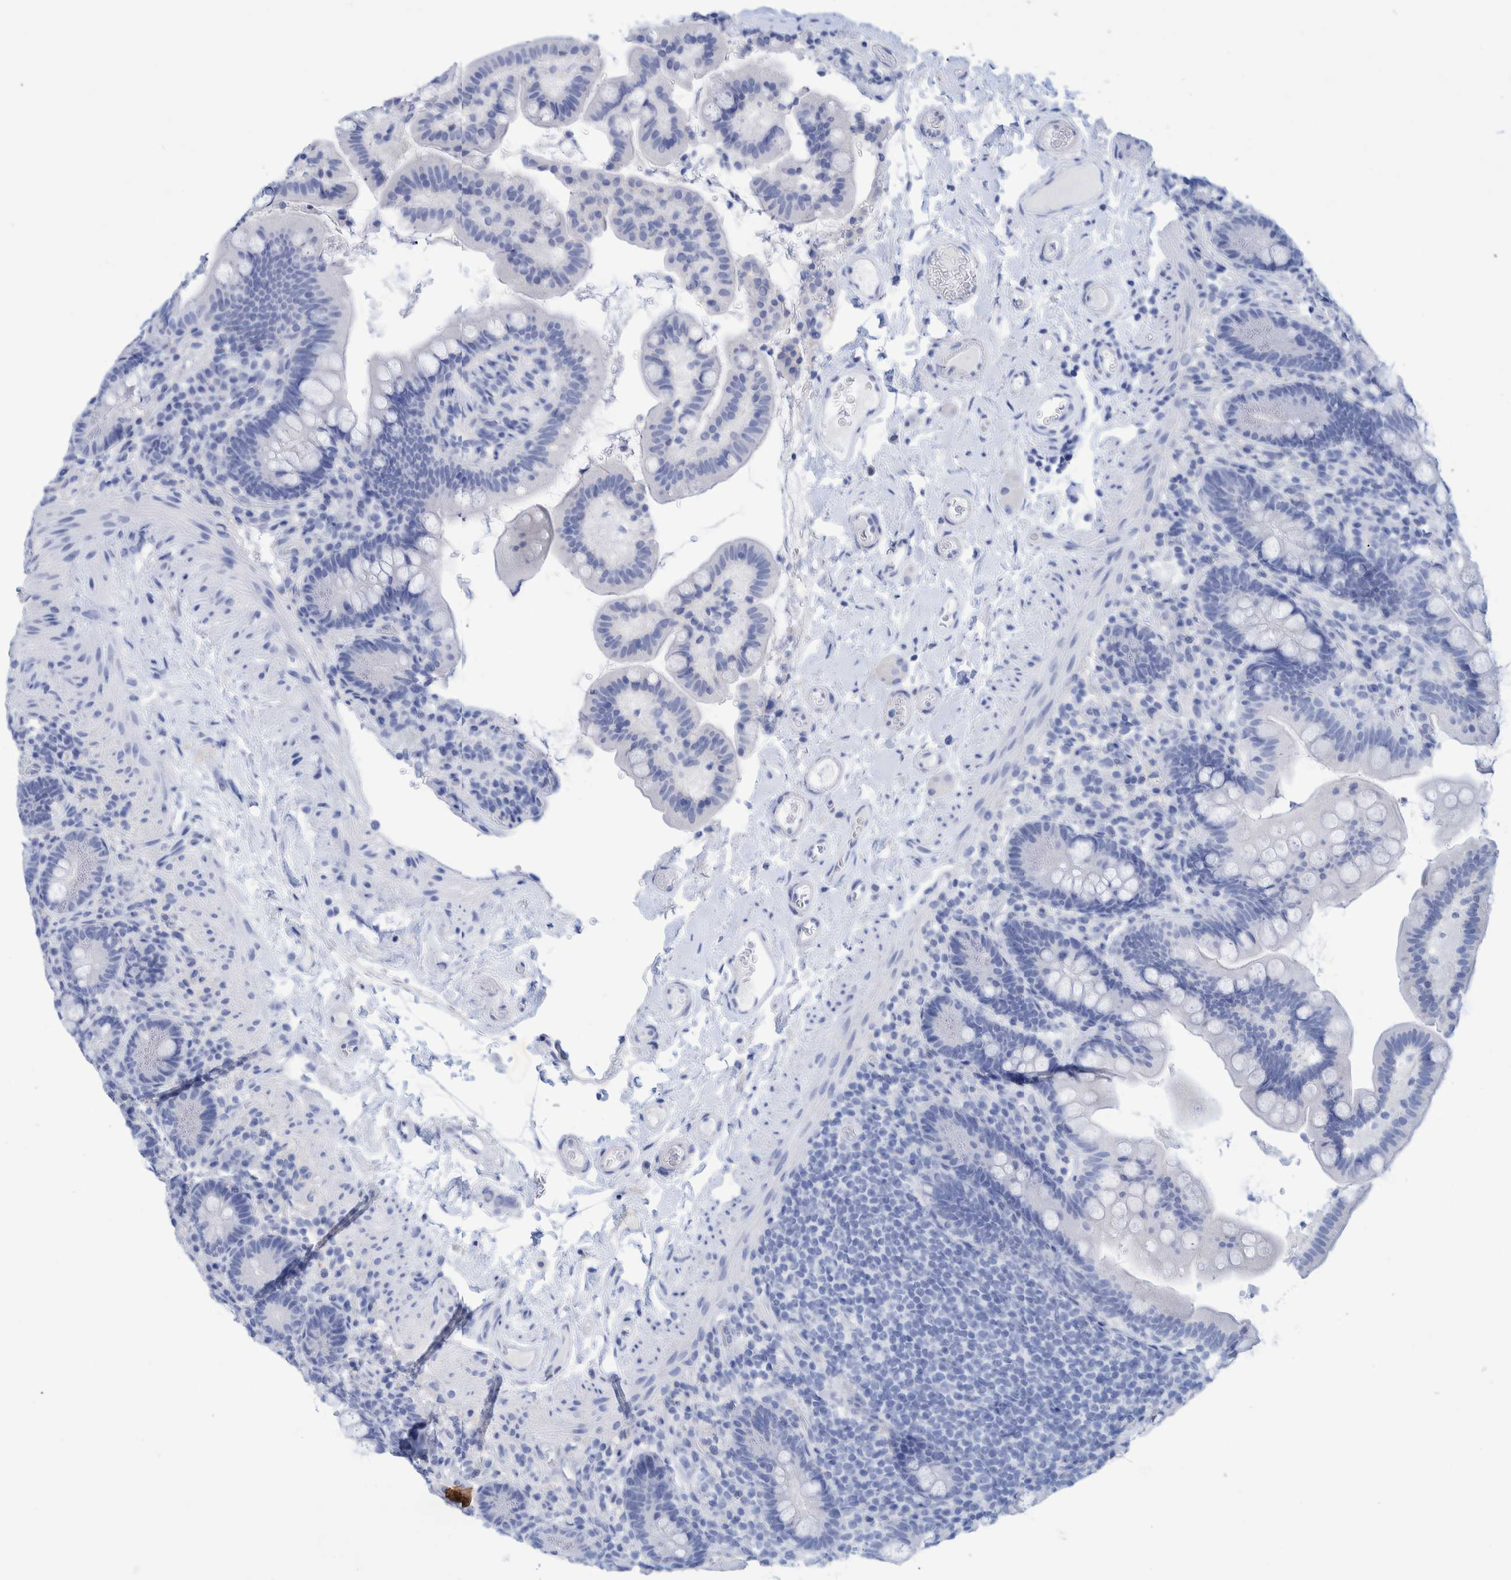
{"staining": {"intensity": "negative", "quantity": "none", "location": "none"}, "tissue": "colon", "cell_type": "Endothelial cells", "image_type": "normal", "snomed": [{"axis": "morphology", "description": "Normal tissue, NOS"}, {"axis": "topography", "description": "Smooth muscle"}, {"axis": "topography", "description": "Colon"}], "caption": "Image shows no protein positivity in endothelial cells of normal colon.", "gene": "PERP", "patient": {"sex": "male", "age": 73}}